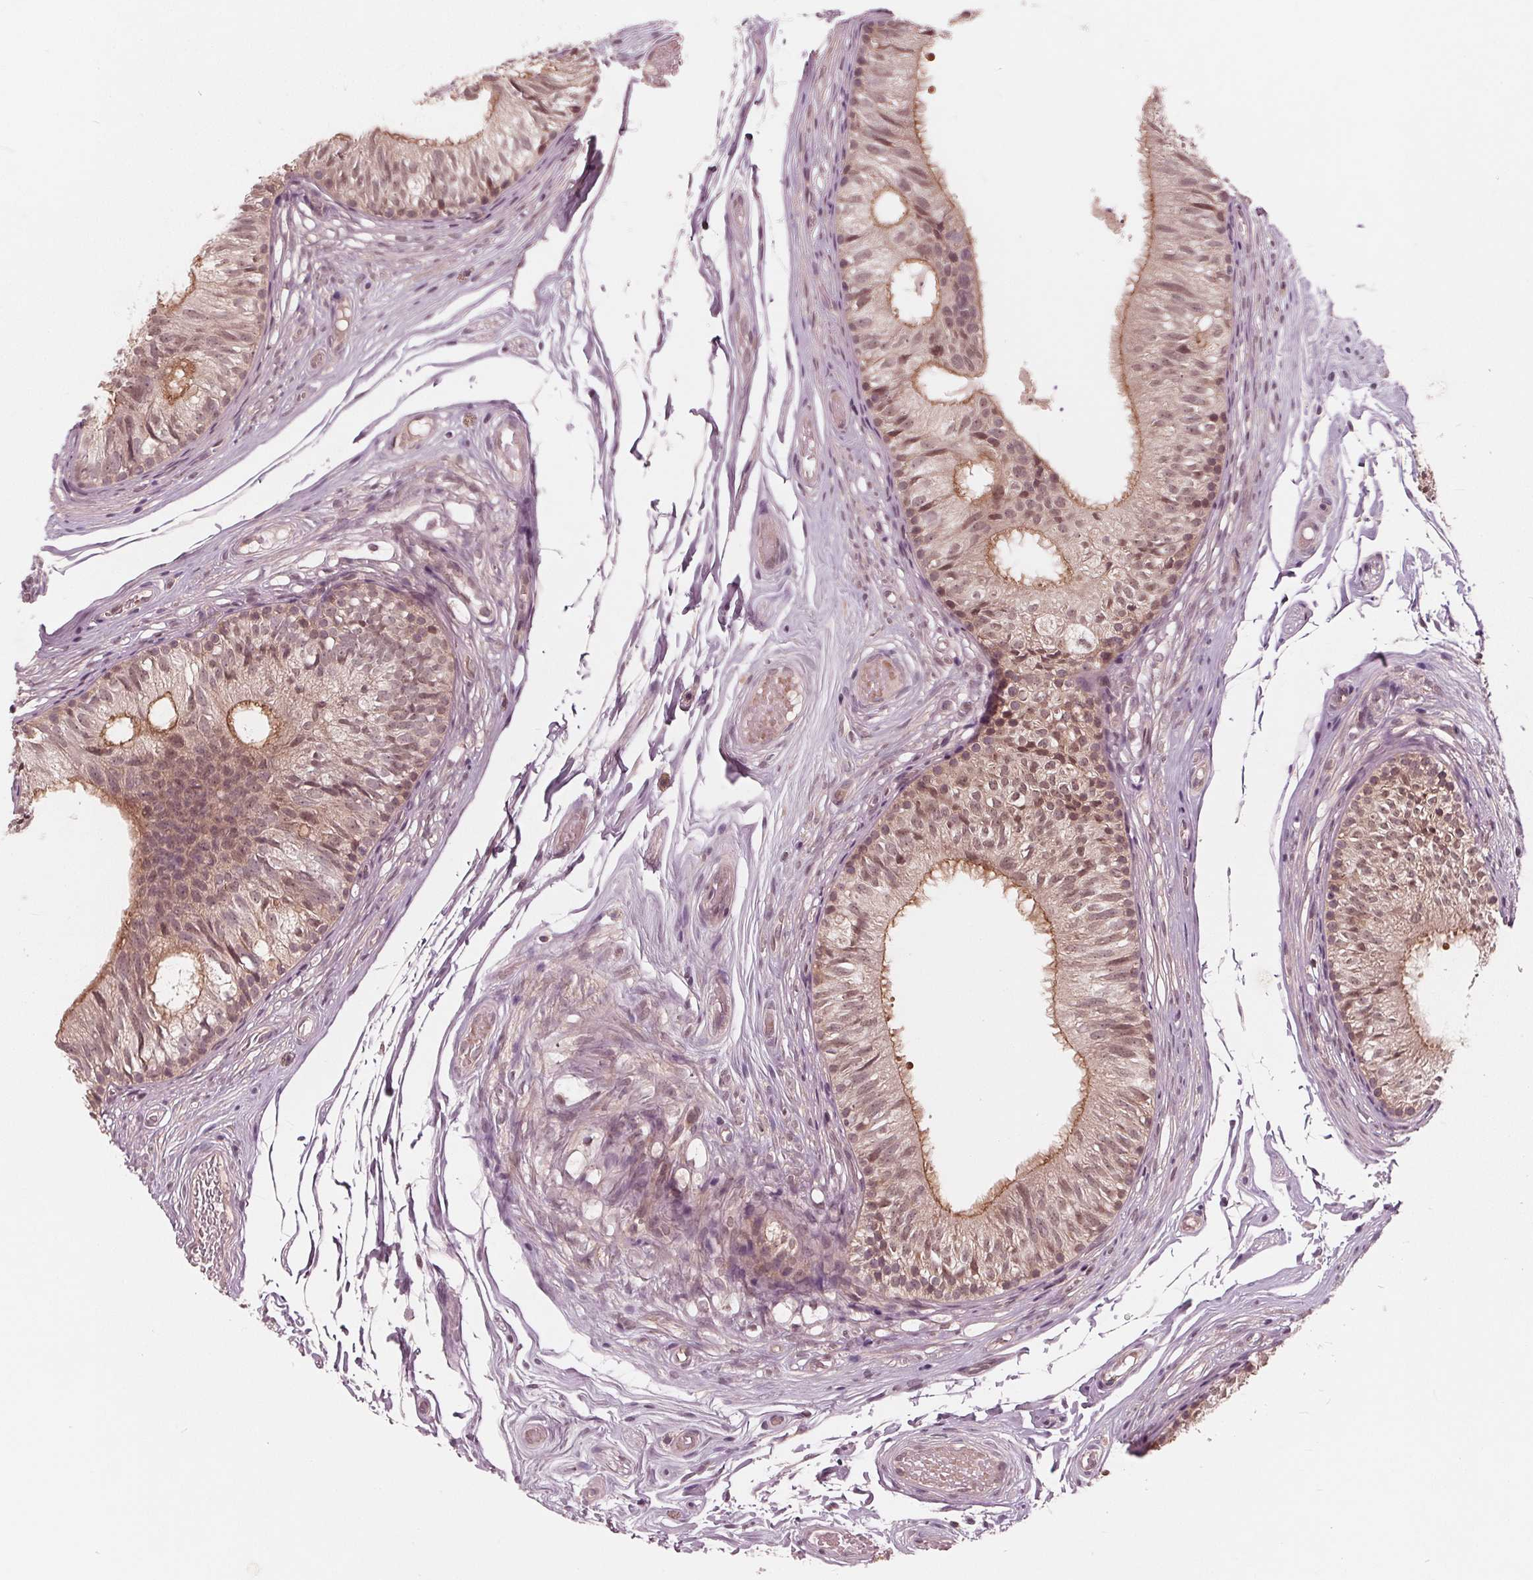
{"staining": {"intensity": "weak", "quantity": "25%-75%", "location": "cytoplasmic/membranous,nuclear"}, "tissue": "epididymis", "cell_type": "Glandular cells", "image_type": "normal", "snomed": [{"axis": "morphology", "description": "Normal tissue, NOS"}, {"axis": "topography", "description": "Epididymis"}], "caption": "Immunohistochemical staining of unremarkable human epididymis shows weak cytoplasmic/membranous,nuclear protein expression in about 25%-75% of glandular cells.", "gene": "UBALD1", "patient": {"sex": "male", "age": 29}}